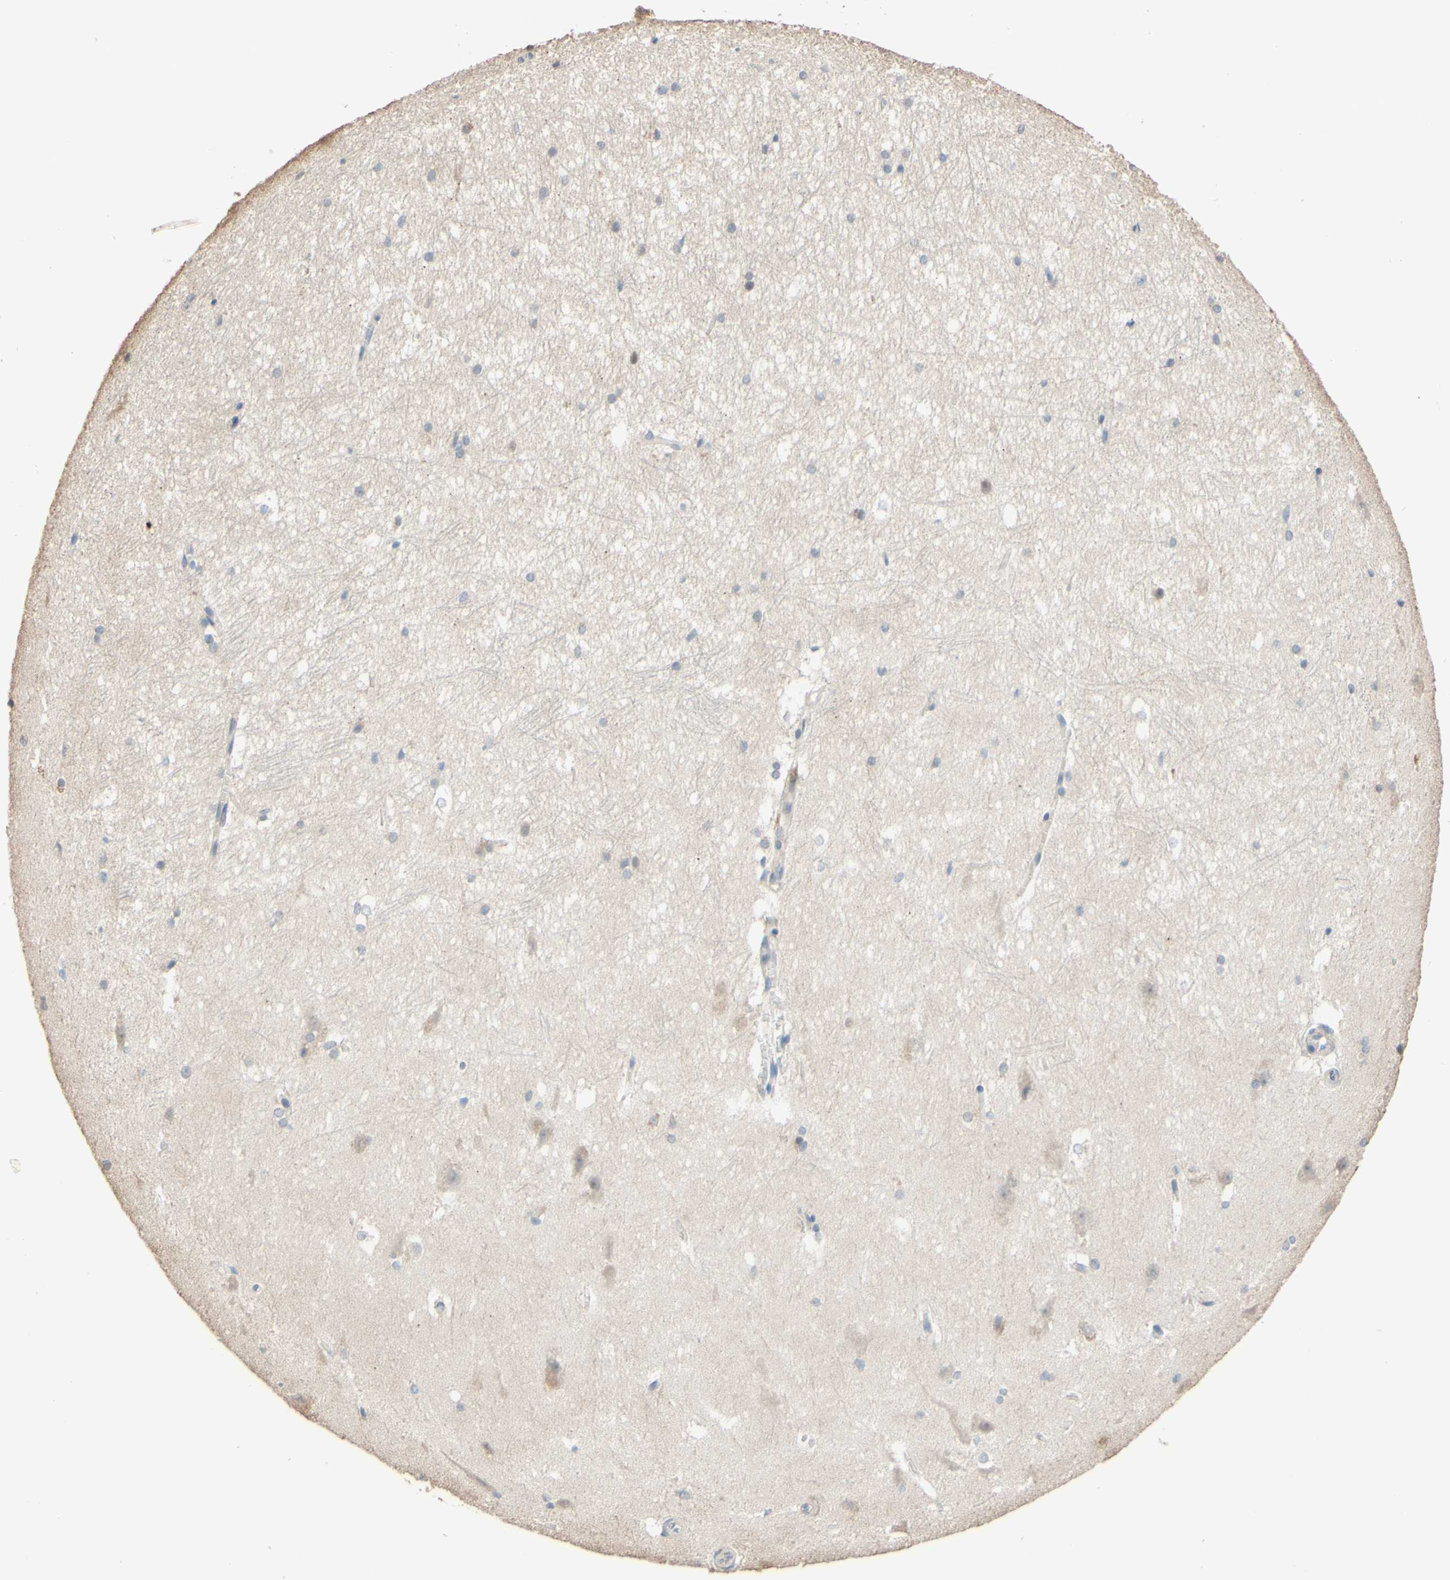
{"staining": {"intensity": "negative", "quantity": "none", "location": "none"}, "tissue": "hippocampus", "cell_type": "Glial cells", "image_type": "normal", "snomed": [{"axis": "morphology", "description": "Normal tissue, NOS"}, {"axis": "topography", "description": "Hippocampus"}], "caption": "Immunohistochemistry photomicrograph of benign hippocampus: human hippocampus stained with DAB (3,3'-diaminobenzidine) demonstrates no significant protein expression in glial cells.", "gene": "SMIM19", "patient": {"sex": "female", "age": 19}}